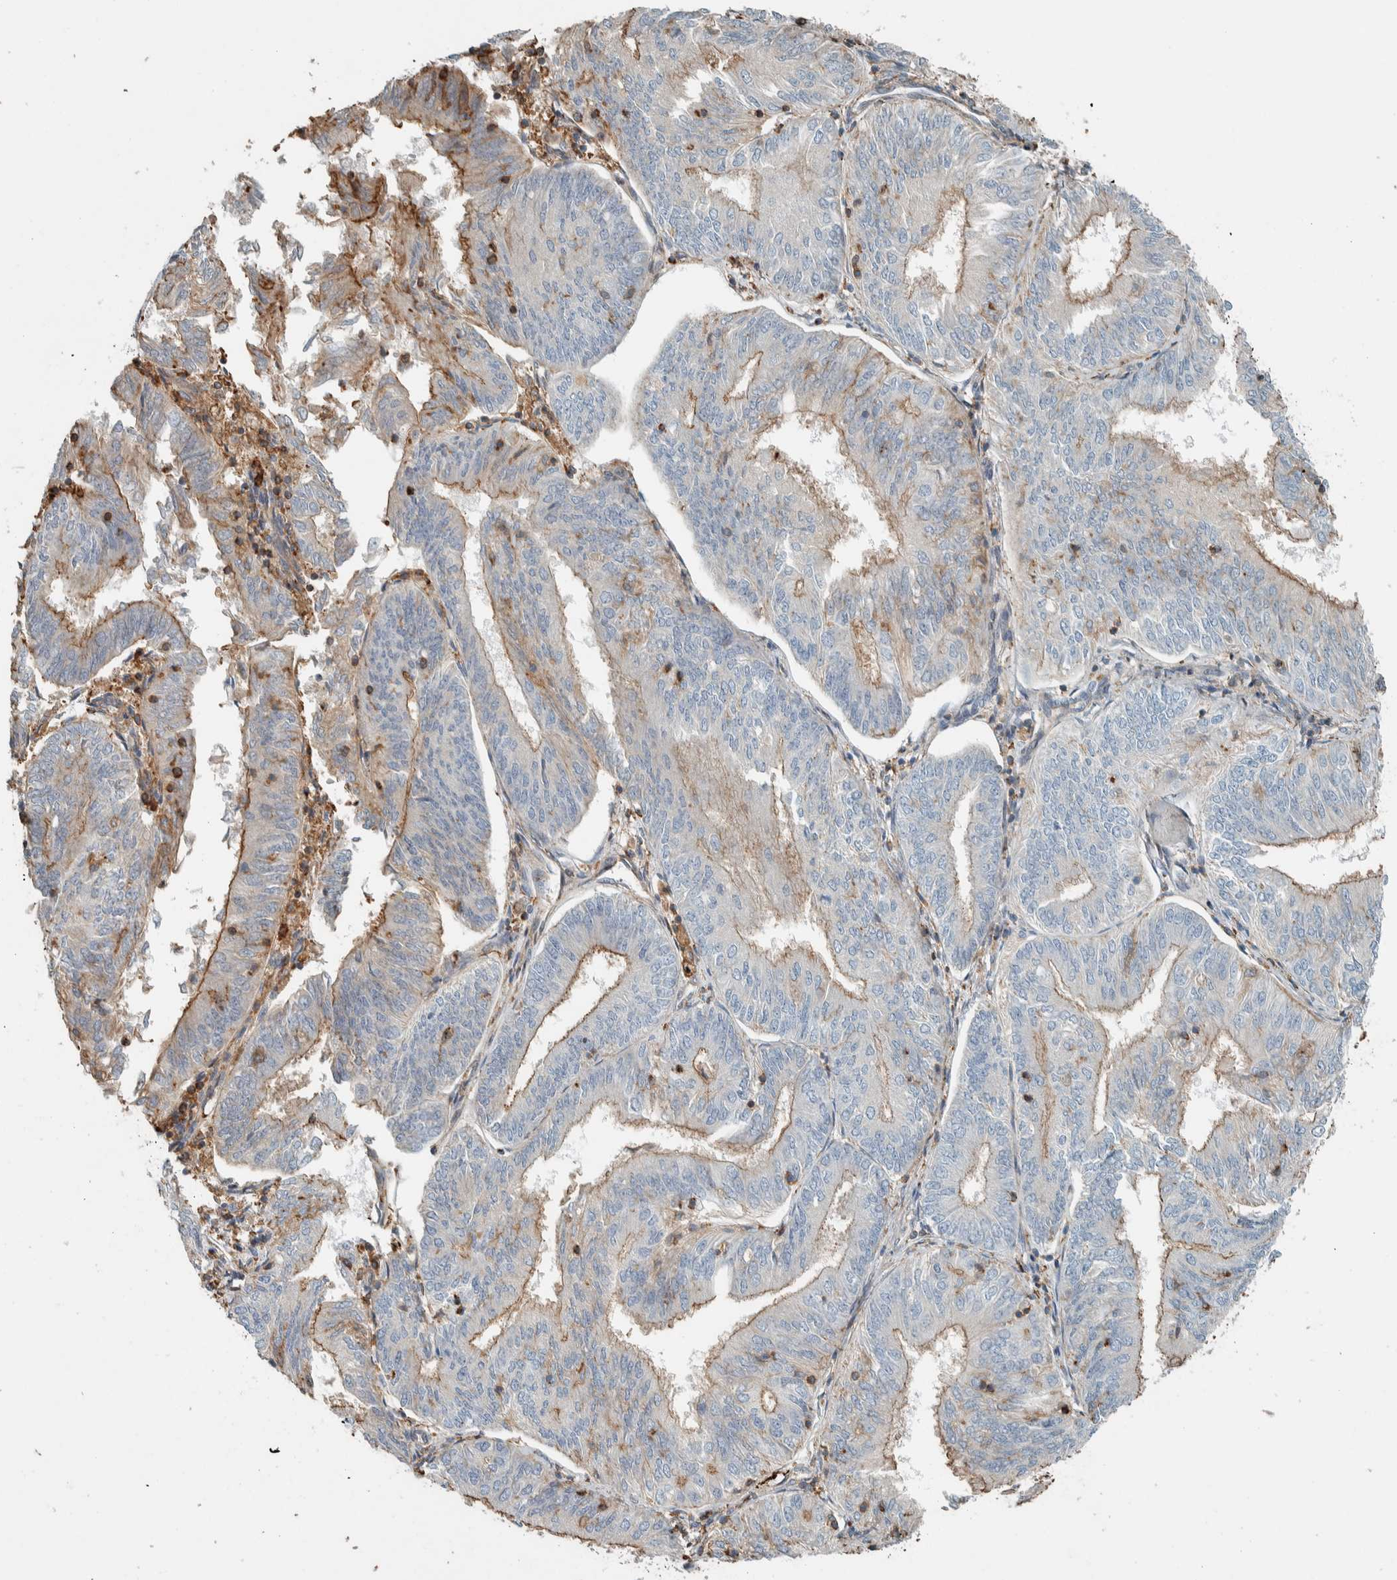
{"staining": {"intensity": "moderate", "quantity": "<25%", "location": "cytoplasmic/membranous"}, "tissue": "endometrial cancer", "cell_type": "Tumor cells", "image_type": "cancer", "snomed": [{"axis": "morphology", "description": "Adenocarcinoma, NOS"}, {"axis": "topography", "description": "Endometrium"}], "caption": "Endometrial cancer stained for a protein (brown) reveals moderate cytoplasmic/membranous positive staining in approximately <25% of tumor cells.", "gene": "CTBP2", "patient": {"sex": "female", "age": 58}}